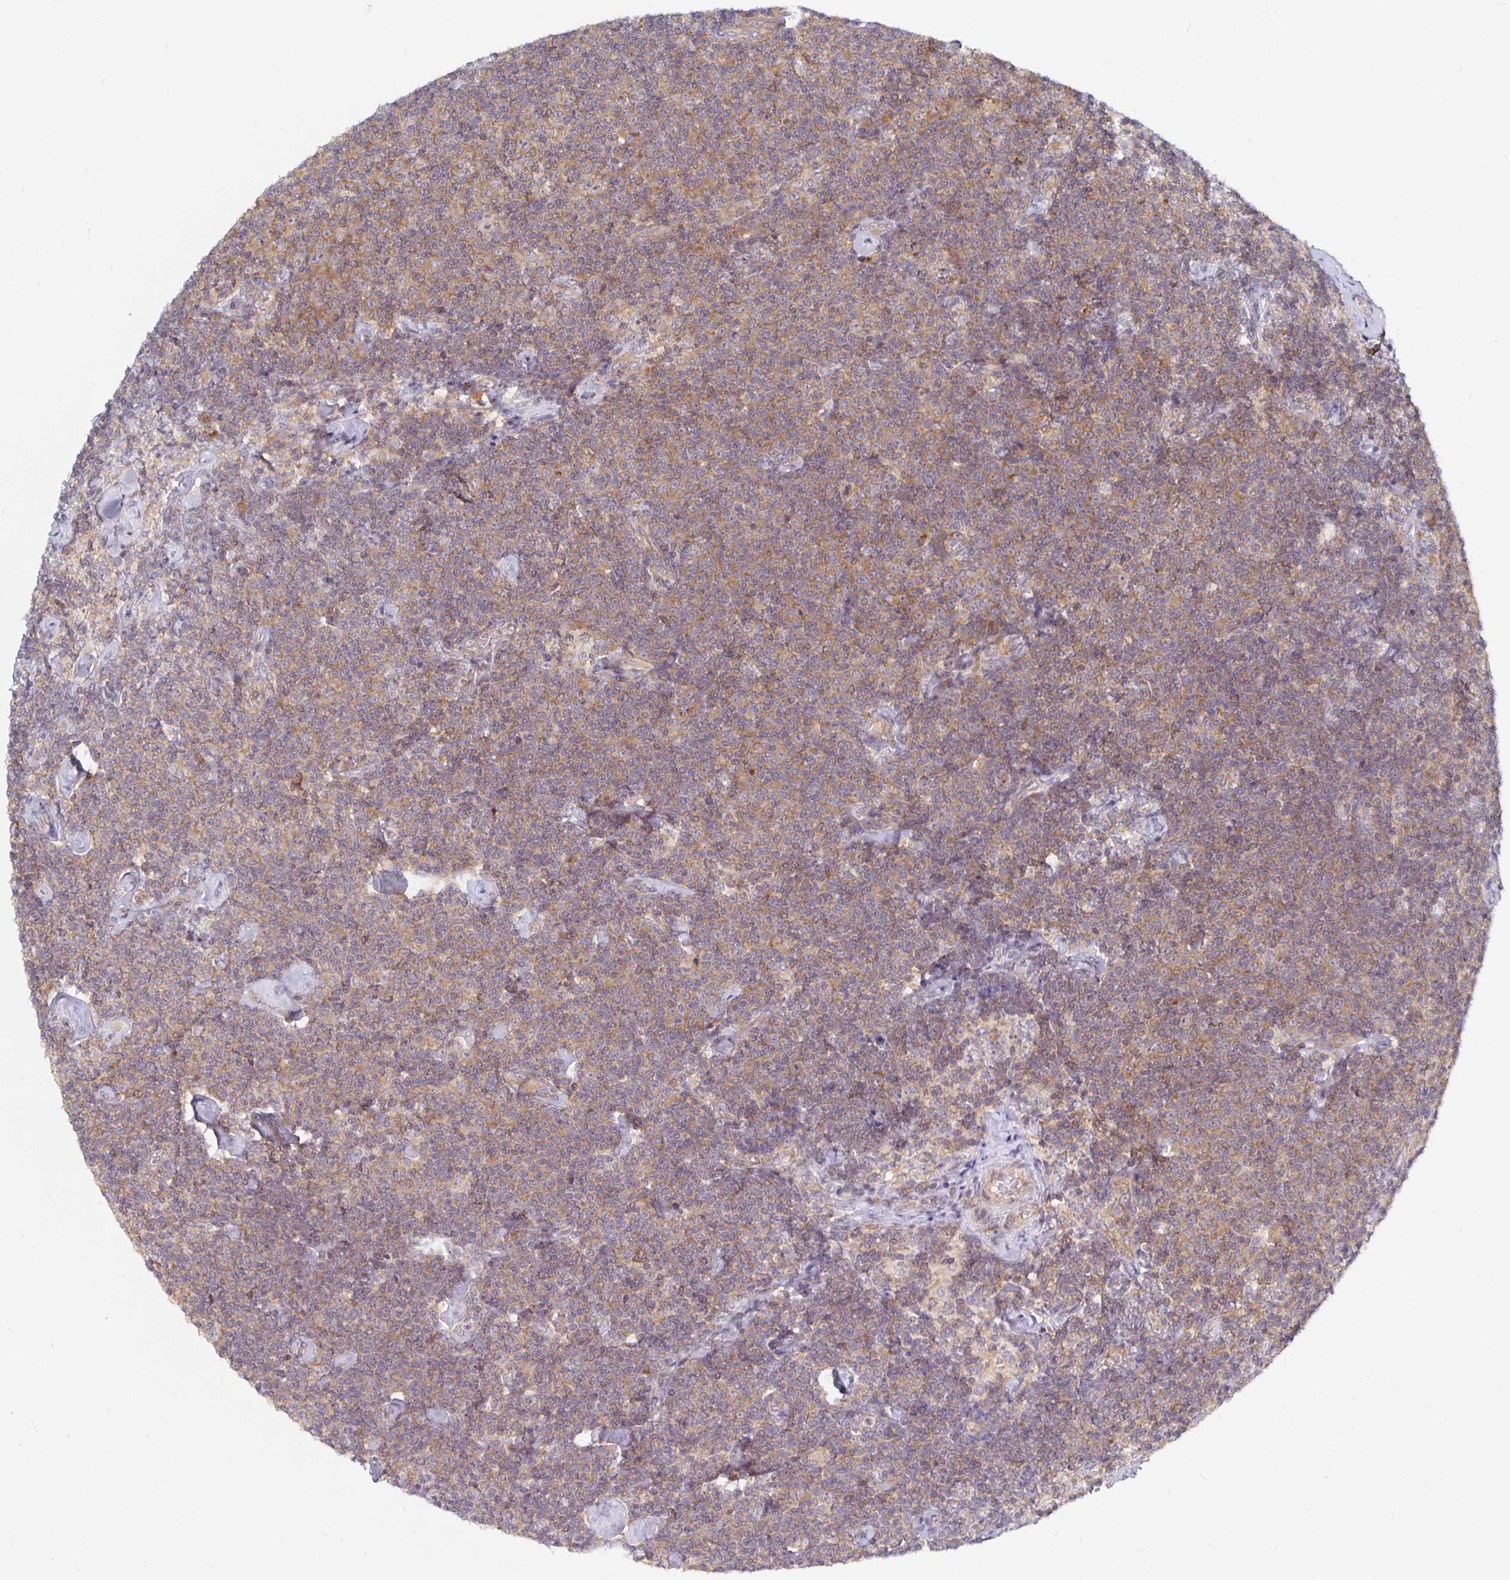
{"staining": {"intensity": "moderate", "quantity": ">75%", "location": "cytoplasmic/membranous"}, "tissue": "lymphoma", "cell_type": "Tumor cells", "image_type": "cancer", "snomed": [{"axis": "morphology", "description": "Malignant lymphoma, non-Hodgkin's type, Low grade"}, {"axis": "topography", "description": "Lymph node"}], "caption": "Tumor cells demonstrate medium levels of moderate cytoplasmic/membranous expression in about >75% of cells in low-grade malignant lymphoma, non-Hodgkin's type. (Stains: DAB (3,3'-diaminobenzidine) in brown, nuclei in blue, Microscopy: brightfield microscopy at high magnification).", "gene": "PDAP1", "patient": {"sex": "male", "age": 81}}